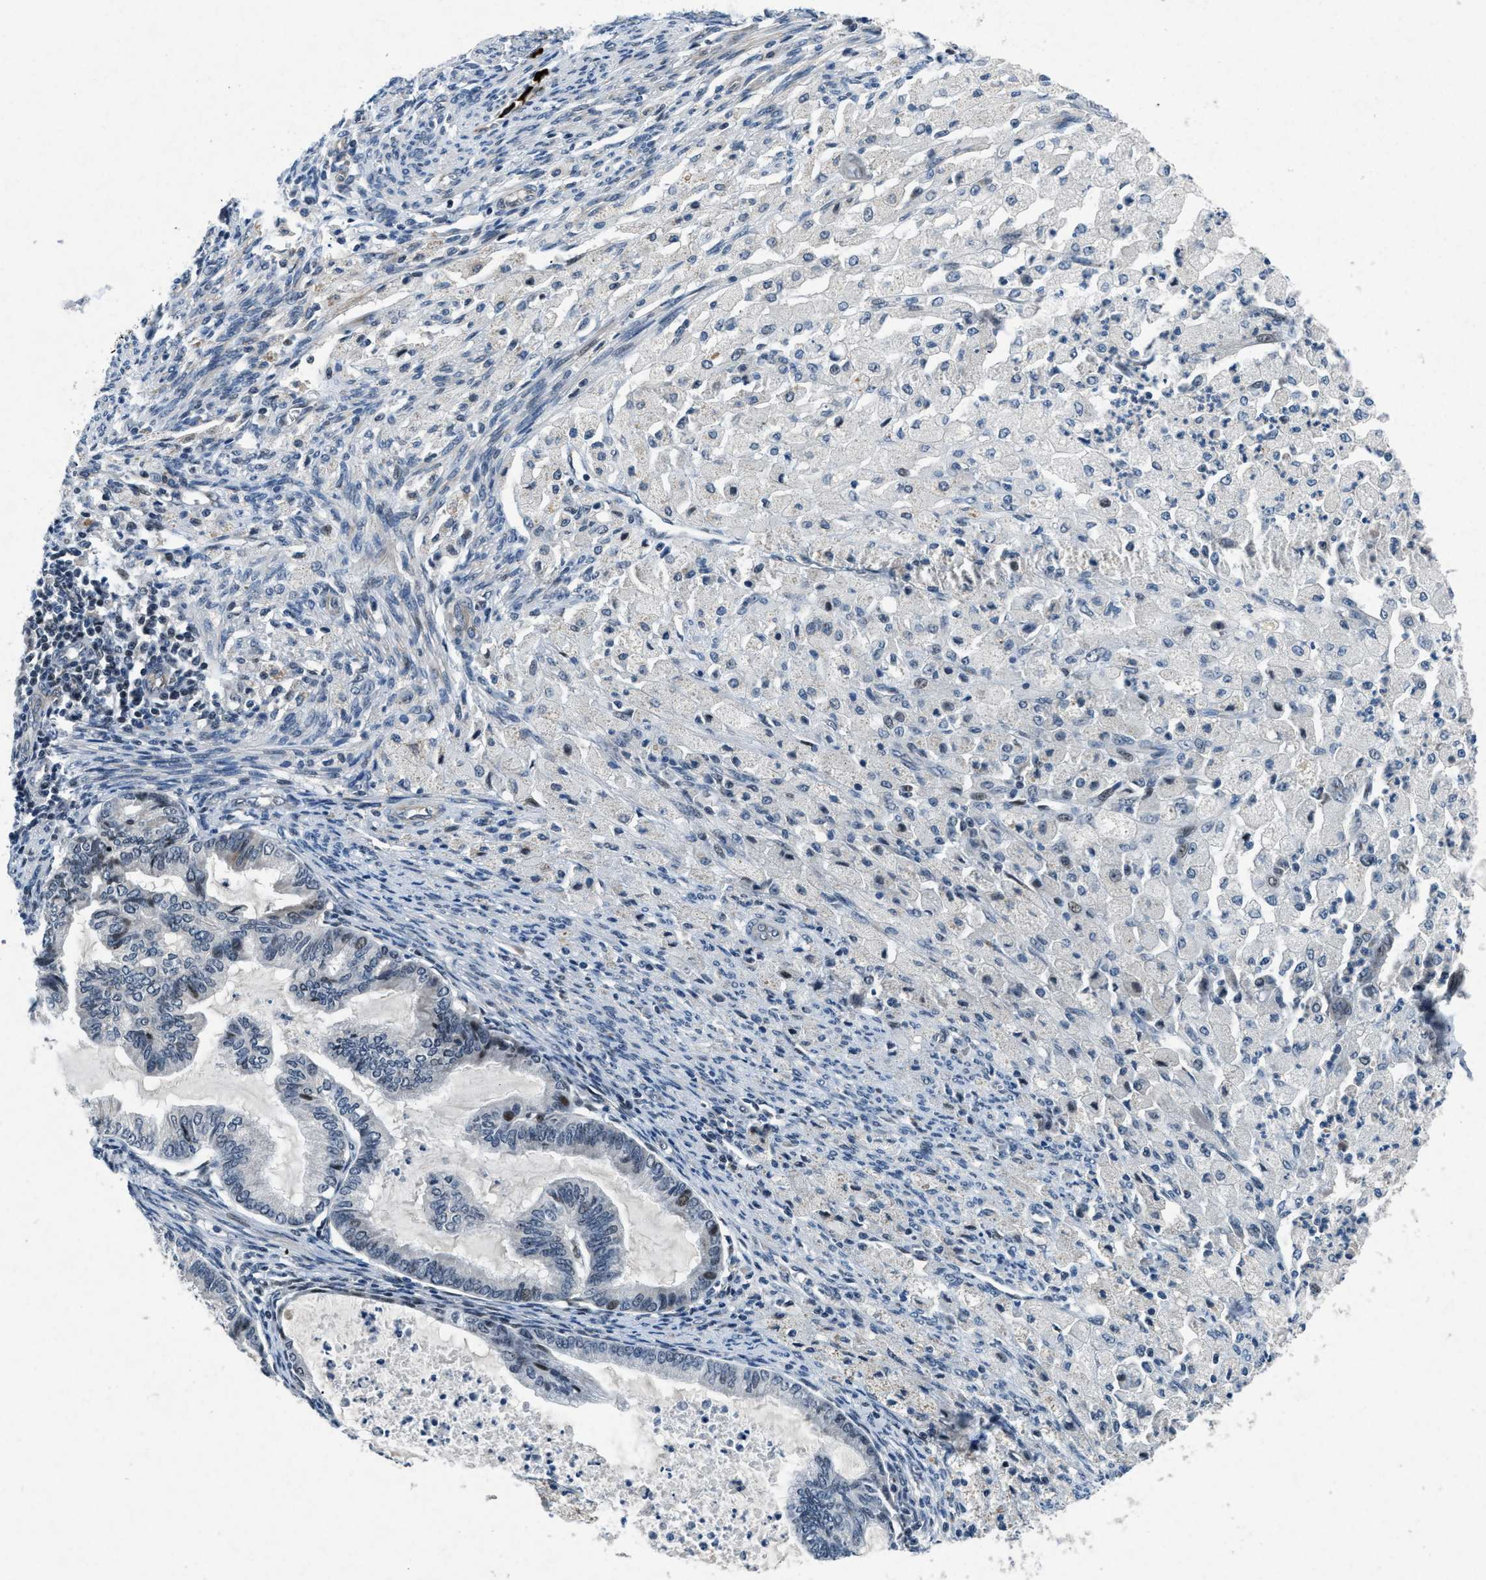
{"staining": {"intensity": "negative", "quantity": "none", "location": "none"}, "tissue": "cervical cancer", "cell_type": "Tumor cells", "image_type": "cancer", "snomed": [{"axis": "morphology", "description": "Normal tissue, NOS"}, {"axis": "morphology", "description": "Adenocarcinoma, NOS"}, {"axis": "topography", "description": "Cervix"}, {"axis": "topography", "description": "Endometrium"}], "caption": "Immunohistochemistry of cervical cancer (adenocarcinoma) shows no staining in tumor cells.", "gene": "PHLDA1", "patient": {"sex": "female", "age": 86}}